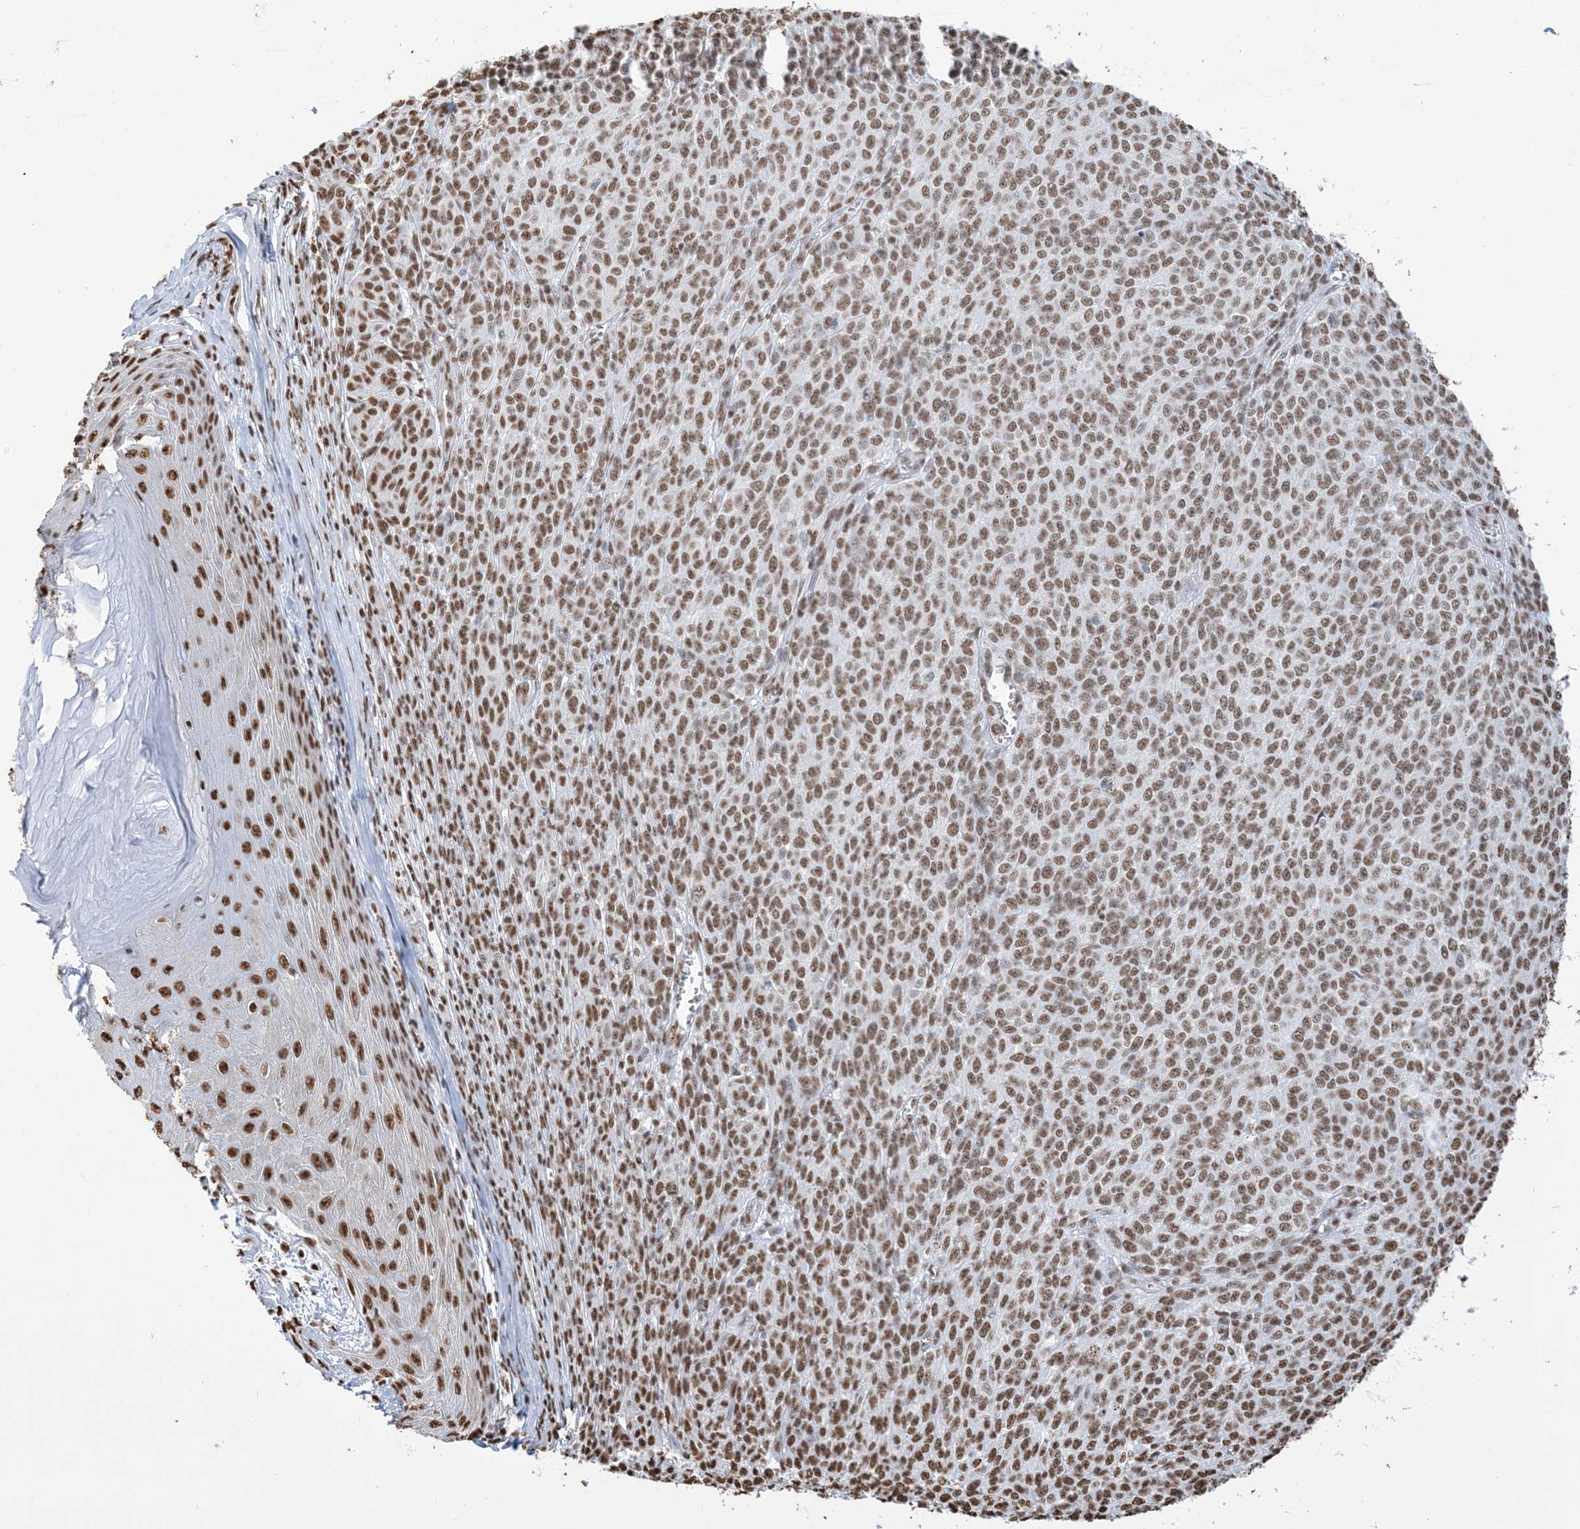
{"staining": {"intensity": "moderate", "quantity": ">75%", "location": "nuclear"}, "tissue": "melanoma", "cell_type": "Tumor cells", "image_type": "cancer", "snomed": [{"axis": "morphology", "description": "Malignant melanoma, NOS"}, {"axis": "topography", "description": "Skin"}], "caption": "A histopathology image of human malignant melanoma stained for a protein shows moderate nuclear brown staining in tumor cells.", "gene": "ZNF792", "patient": {"sex": "male", "age": 49}}